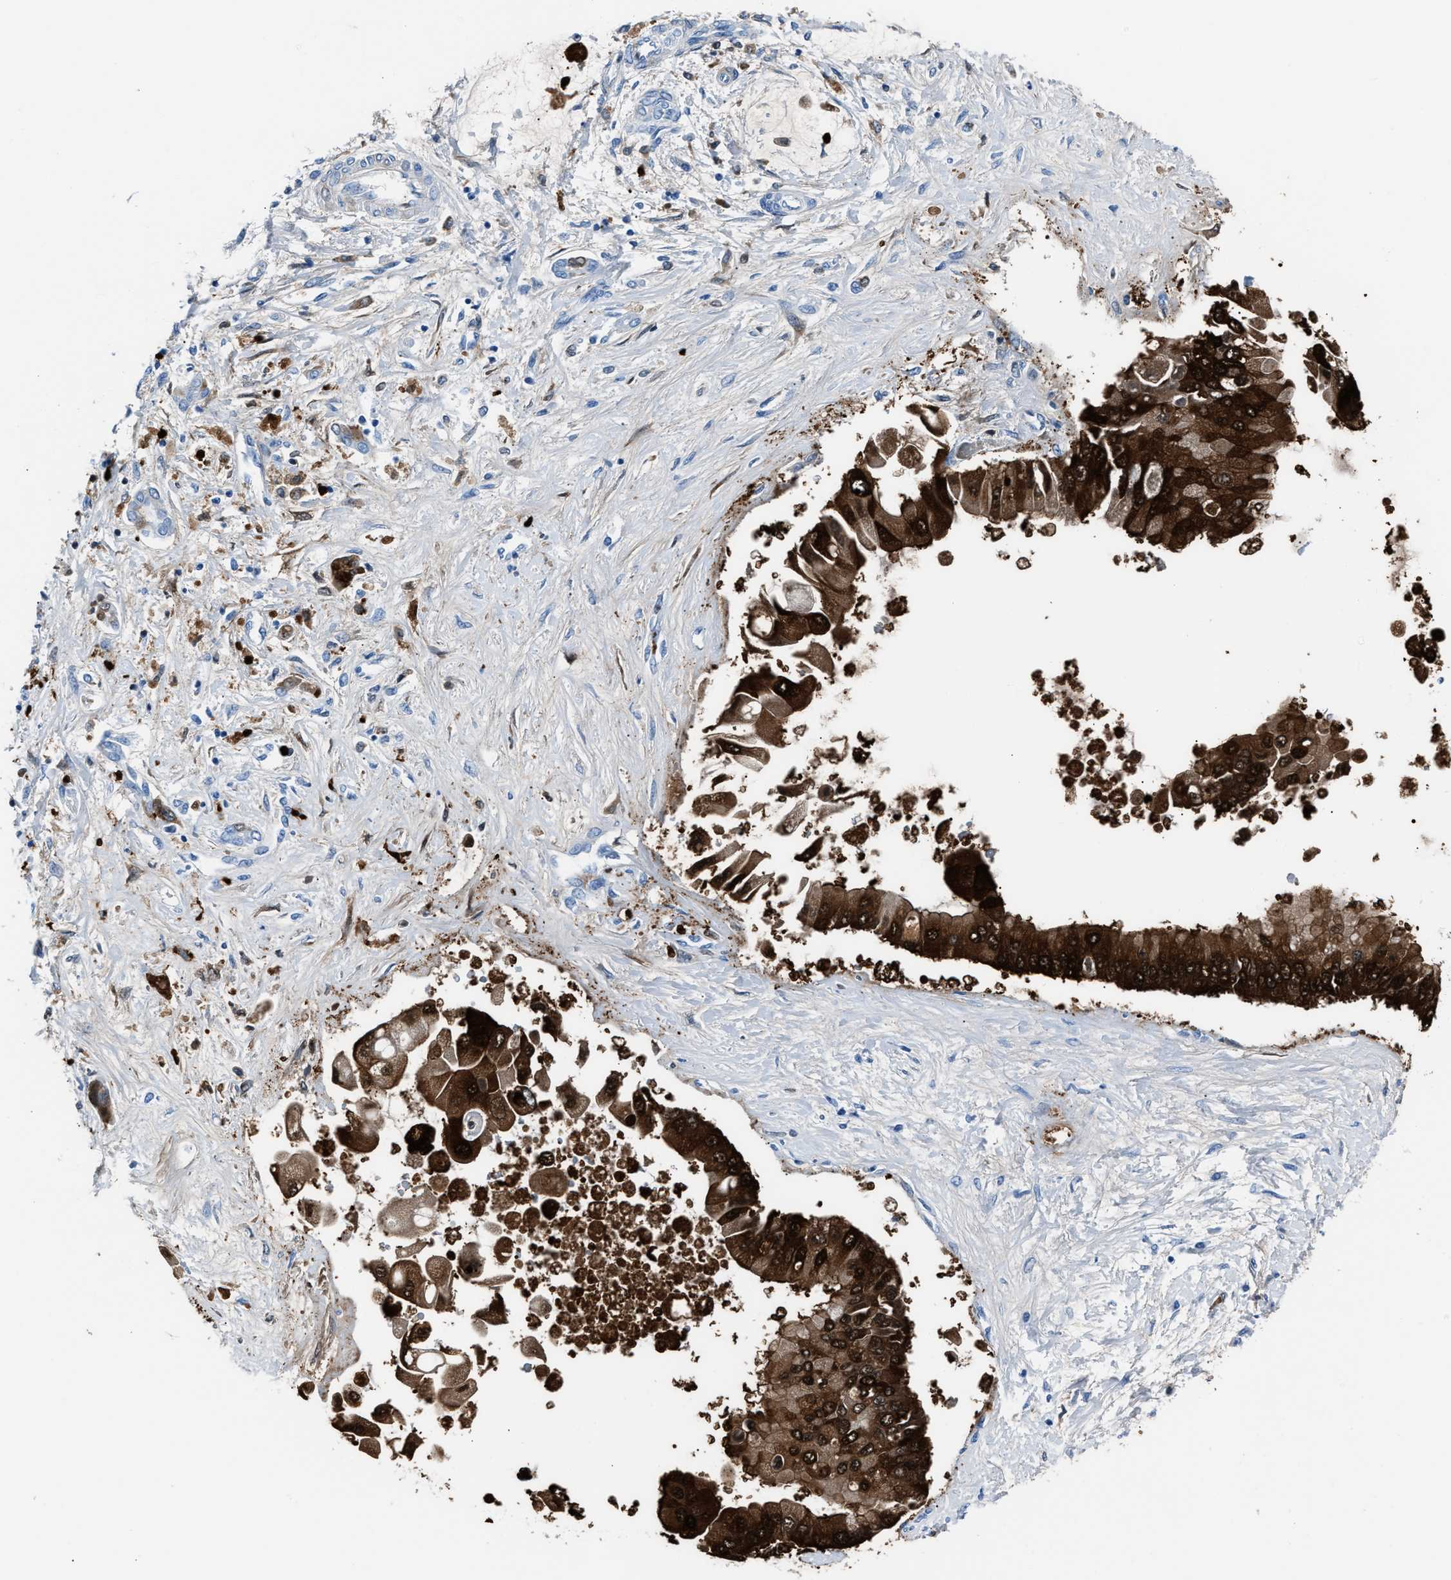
{"staining": {"intensity": "strong", "quantity": ">75%", "location": "cytoplasmic/membranous,nuclear"}, "tissue": "liver cancer", "cell_type": "Tumor cells", "image_type": "cancer", "snomed": [{"axis": "morphology", "description": "Cholangiocarcinoma"}, {"axis": "topography", "description": "Liver"}], "caption": "Immunohistochemical staining of human cholangiocarcinoma (liver) shows strong cytoplasmic/membranous and nuclear protein staining in approximately >75% of tumor cells.", "gene": "S100P", "patient": {"sex": "male", "age": 50}}